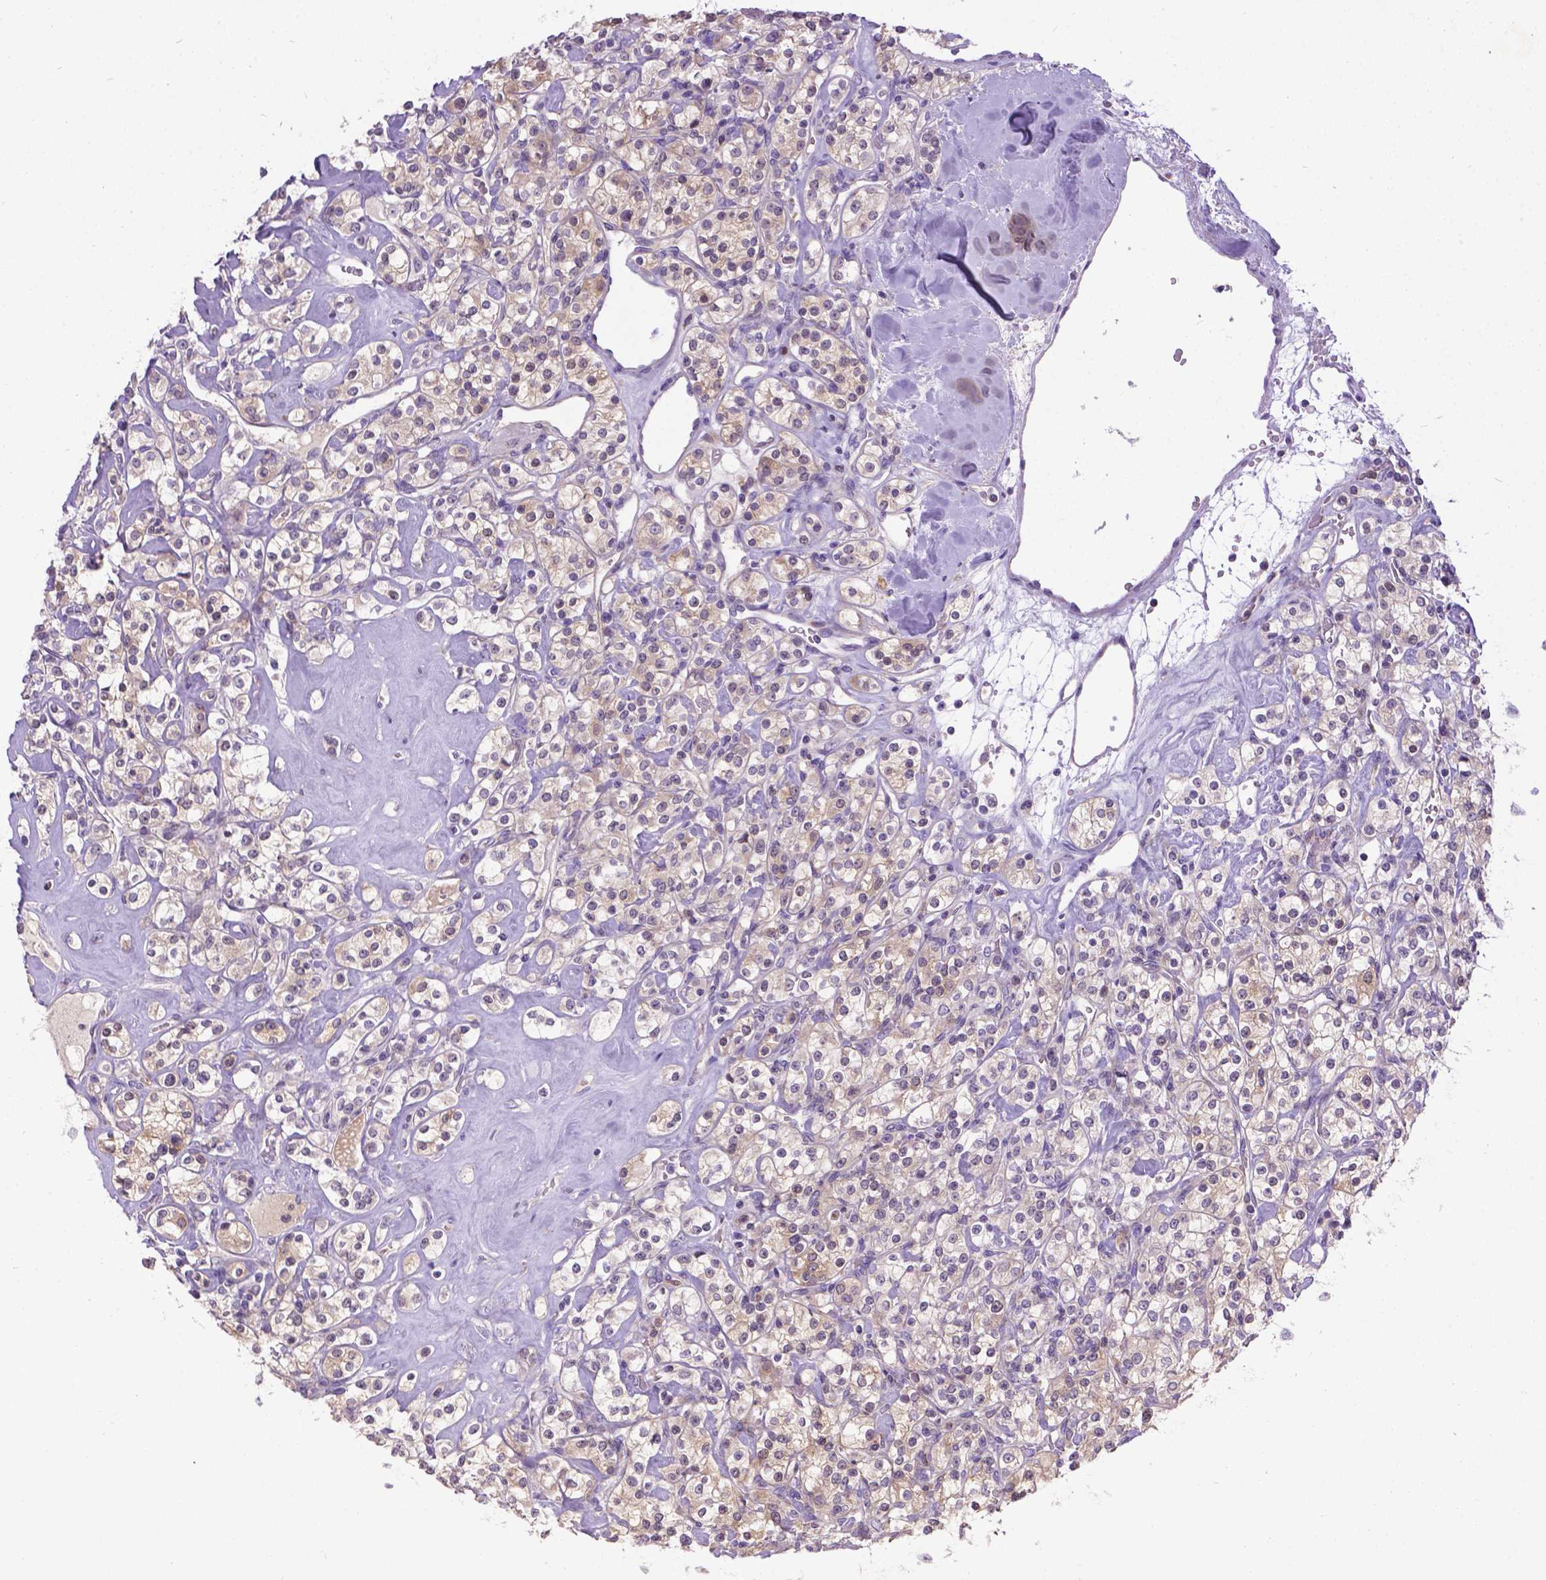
{"staining": {"intensity": "weak", "quantity": "<25%", "location": "cytoplasmic/membranous"}, "tissue": "renal cancer", "cell_type": "Tumor cells", "image_type": "cancer", "snomed": [{"axis": "morphology", "description": "Adenocarcinoma, NOS"}, {"axis": "topography", "description": "Kidney"}], "caption": "Tumor cells are negative for brown protein staining in renal cancer. Brightfield microscopy of IHC stained with DAB (3,3'-diaminobenzidine) (brown) and hematoxylin (blue), captured at high magnification.", "gene": "TM4SF18", "patient": {"sex": "male", "age": 77}}